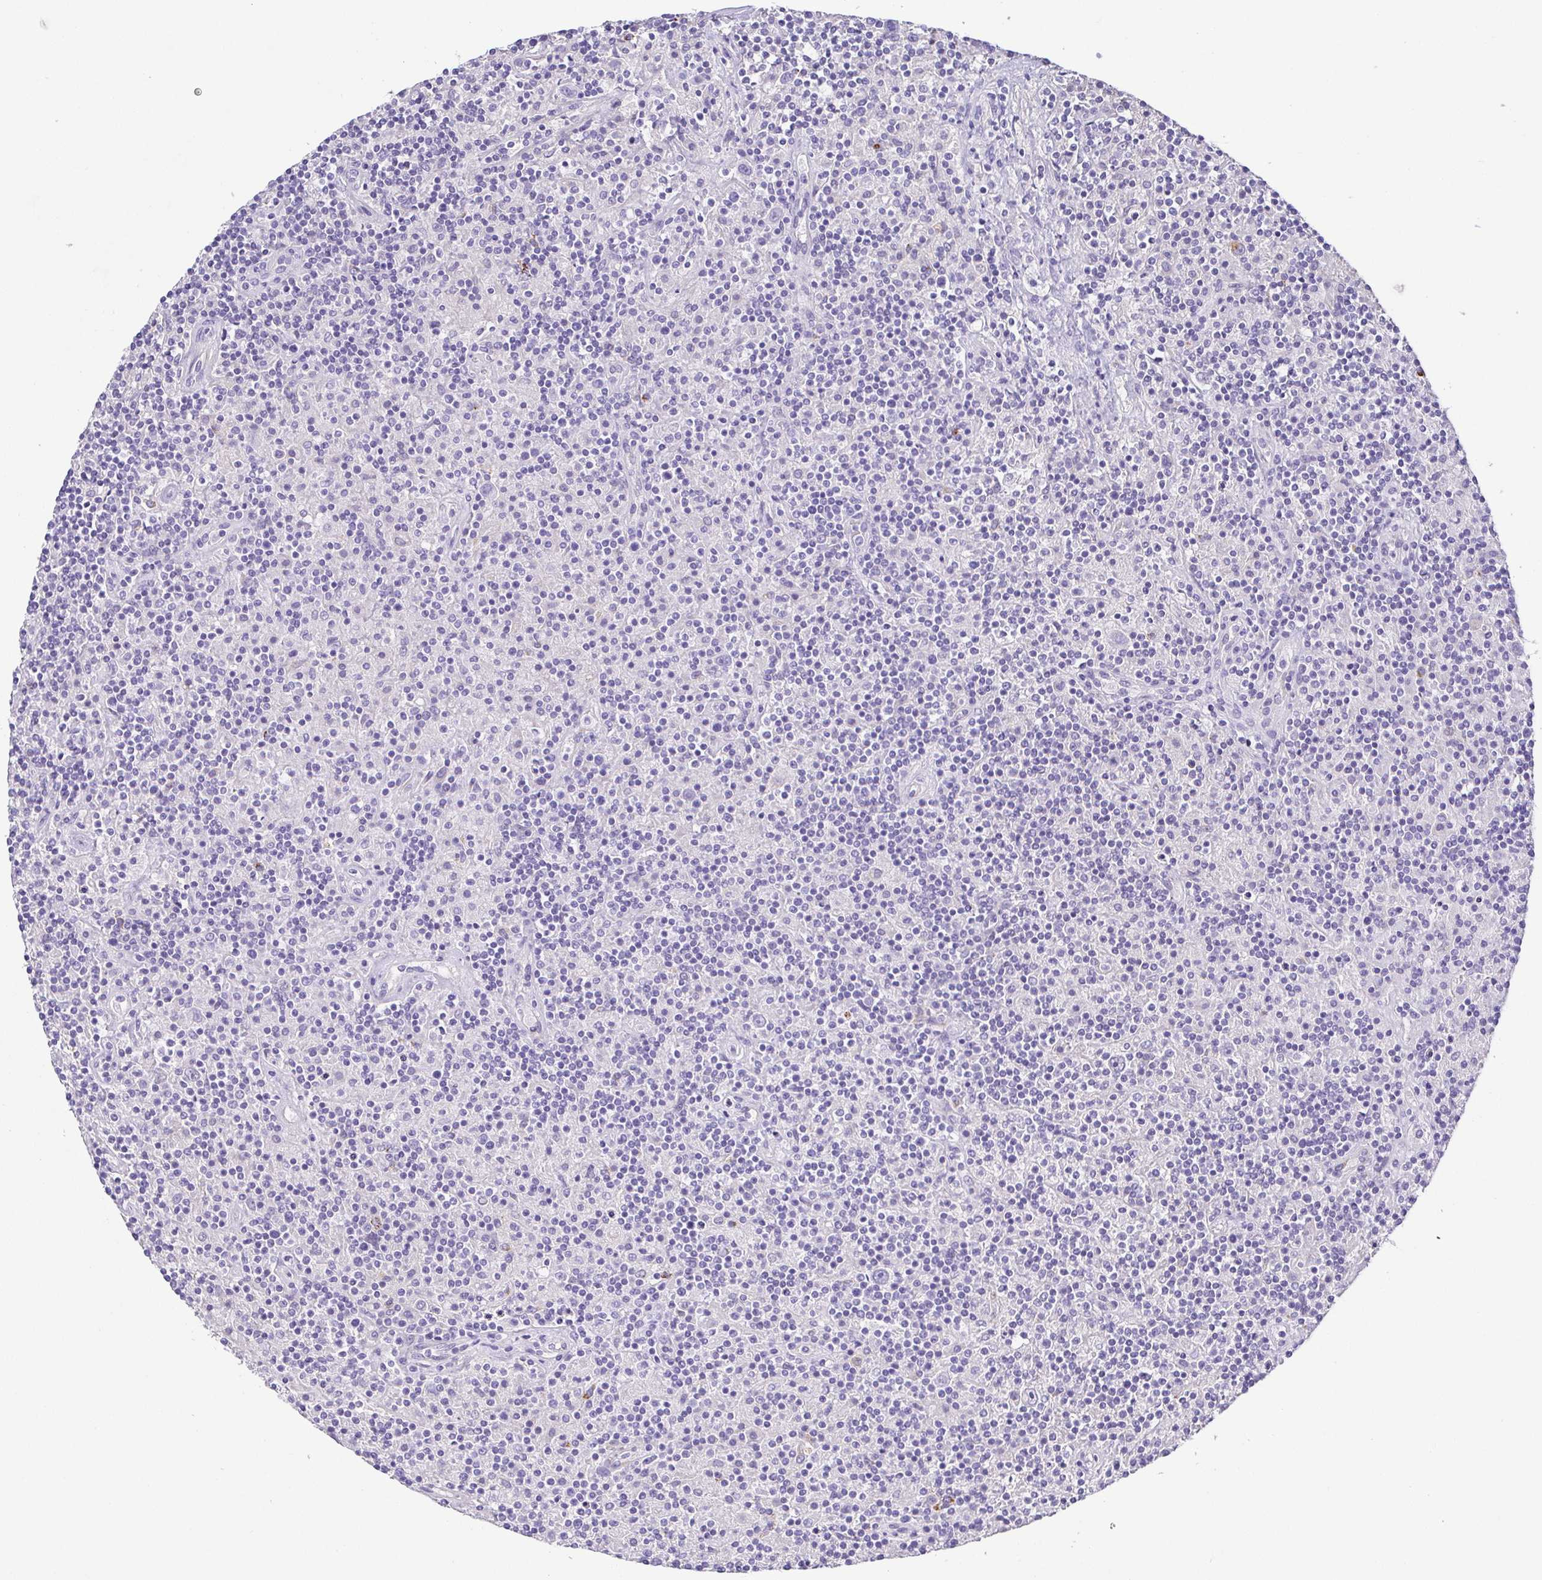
{"staining": {"intensity": "negative", "quantity": "none", "location": "none"}, "tissue": "lymphoma", "cell_type": "Tumor cells", "image_type": "cancer", "snomed": [{"axis": "morphology", "description": "Hodgkin's disease, NOS"}, {"axis": "topography", "description": "Lymph node"}], "caption": "Hodgkin's disease was stained to show a protein in brown. There is no significant staining in tumor cells.", "gene": "PKDREJ", "patient": {"sex": "male", "age": 70}}